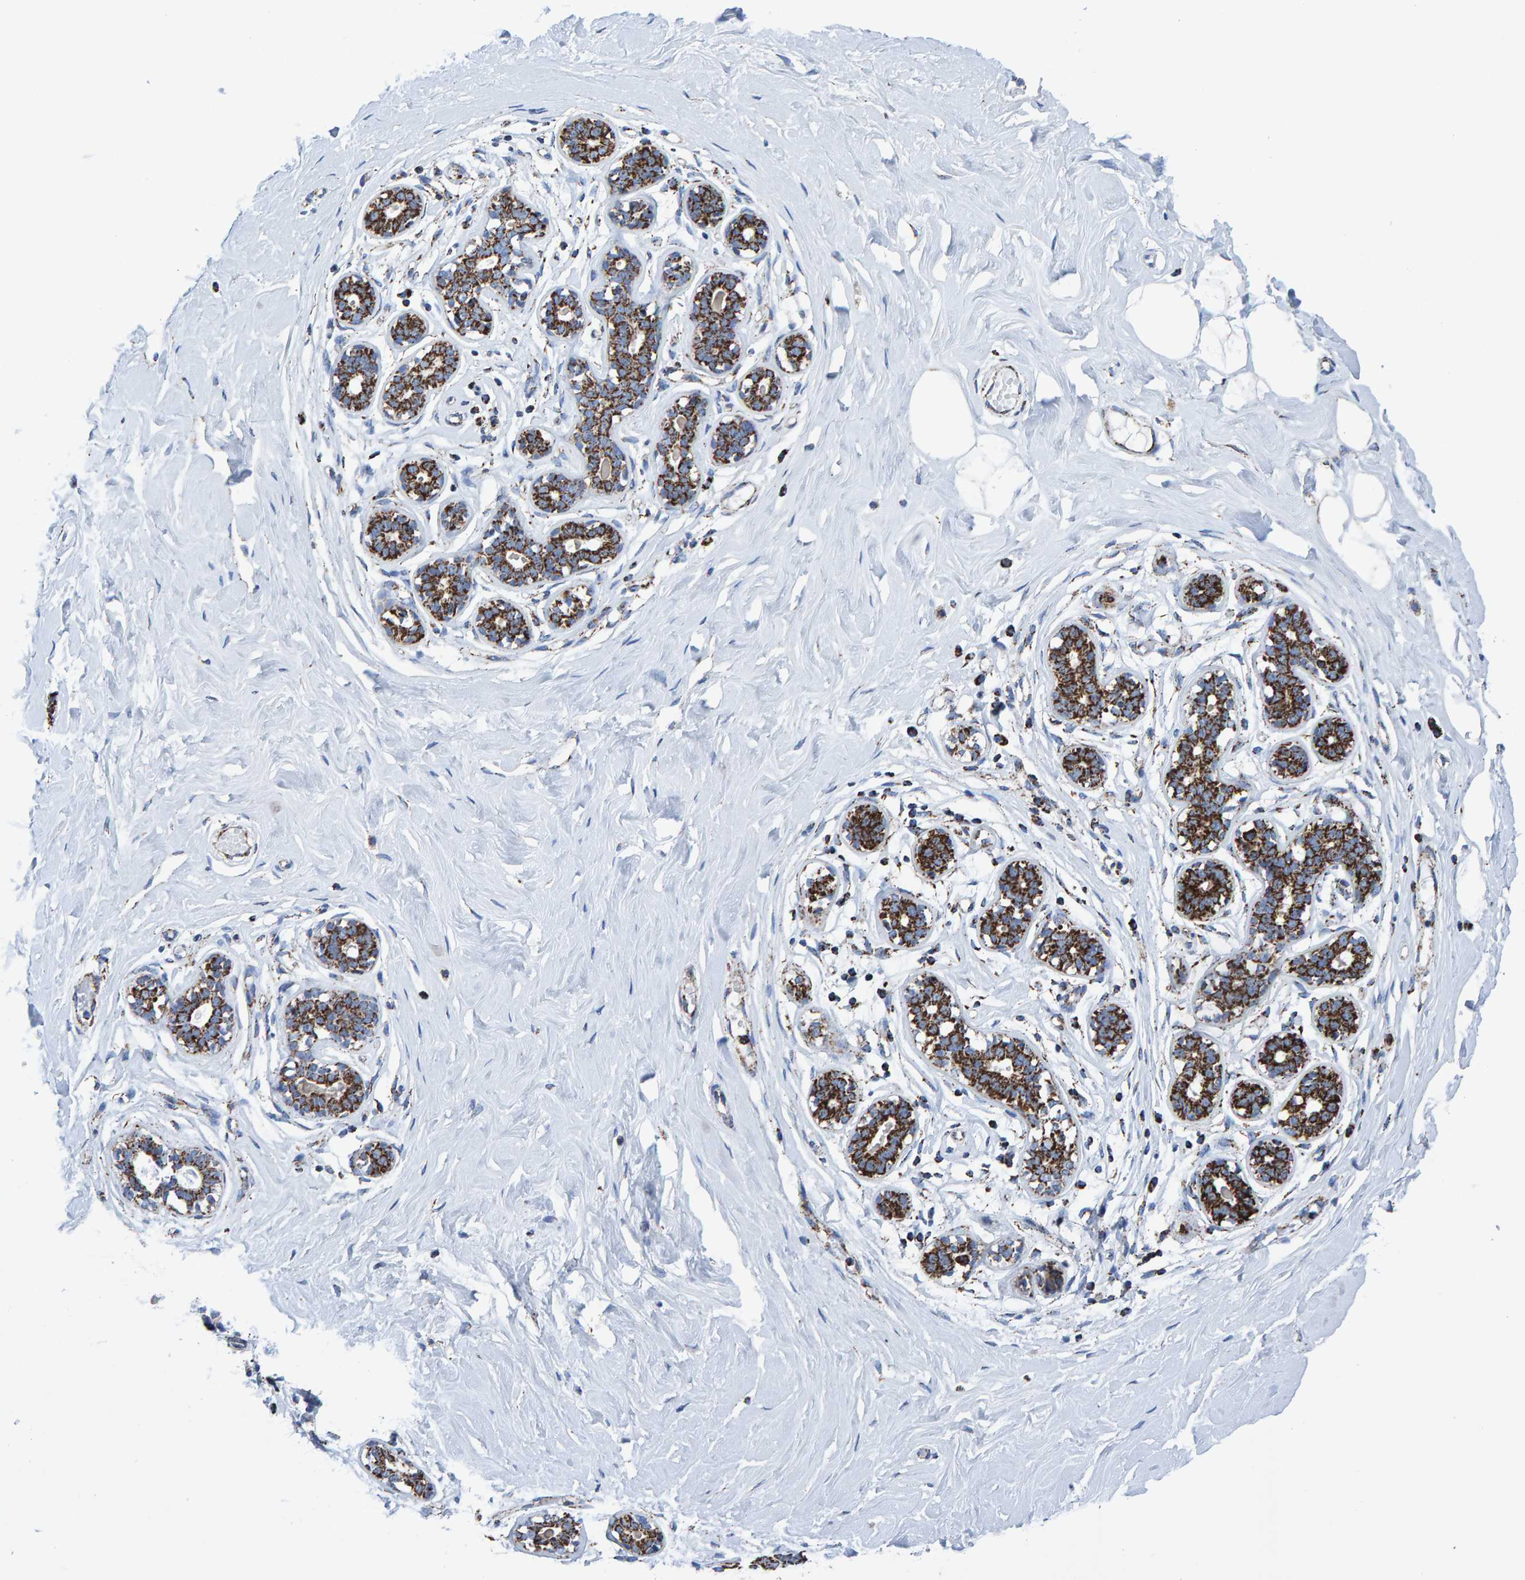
{"staining": {"intensity": "moderate", "quantity": ">75%", "location": "cytoplasmic/membranous"}, "tissue": "breast", "cell_type": "Adipocytes", "image_type": "normal", "snomed": [{"axis": "morphology", "description": "Normal tissue, NOS"}, {"axis": "topography", "description": "Breast"}], "caption": "Immunohistochemistry (IHC) of unremarkable breast reveals medium levels of moderate cytoplasmic/membranous positivity in about >75% of adipocytes.", "gene": "ENSG00000262660", "patient": {"sex": "female", "age": 23}}